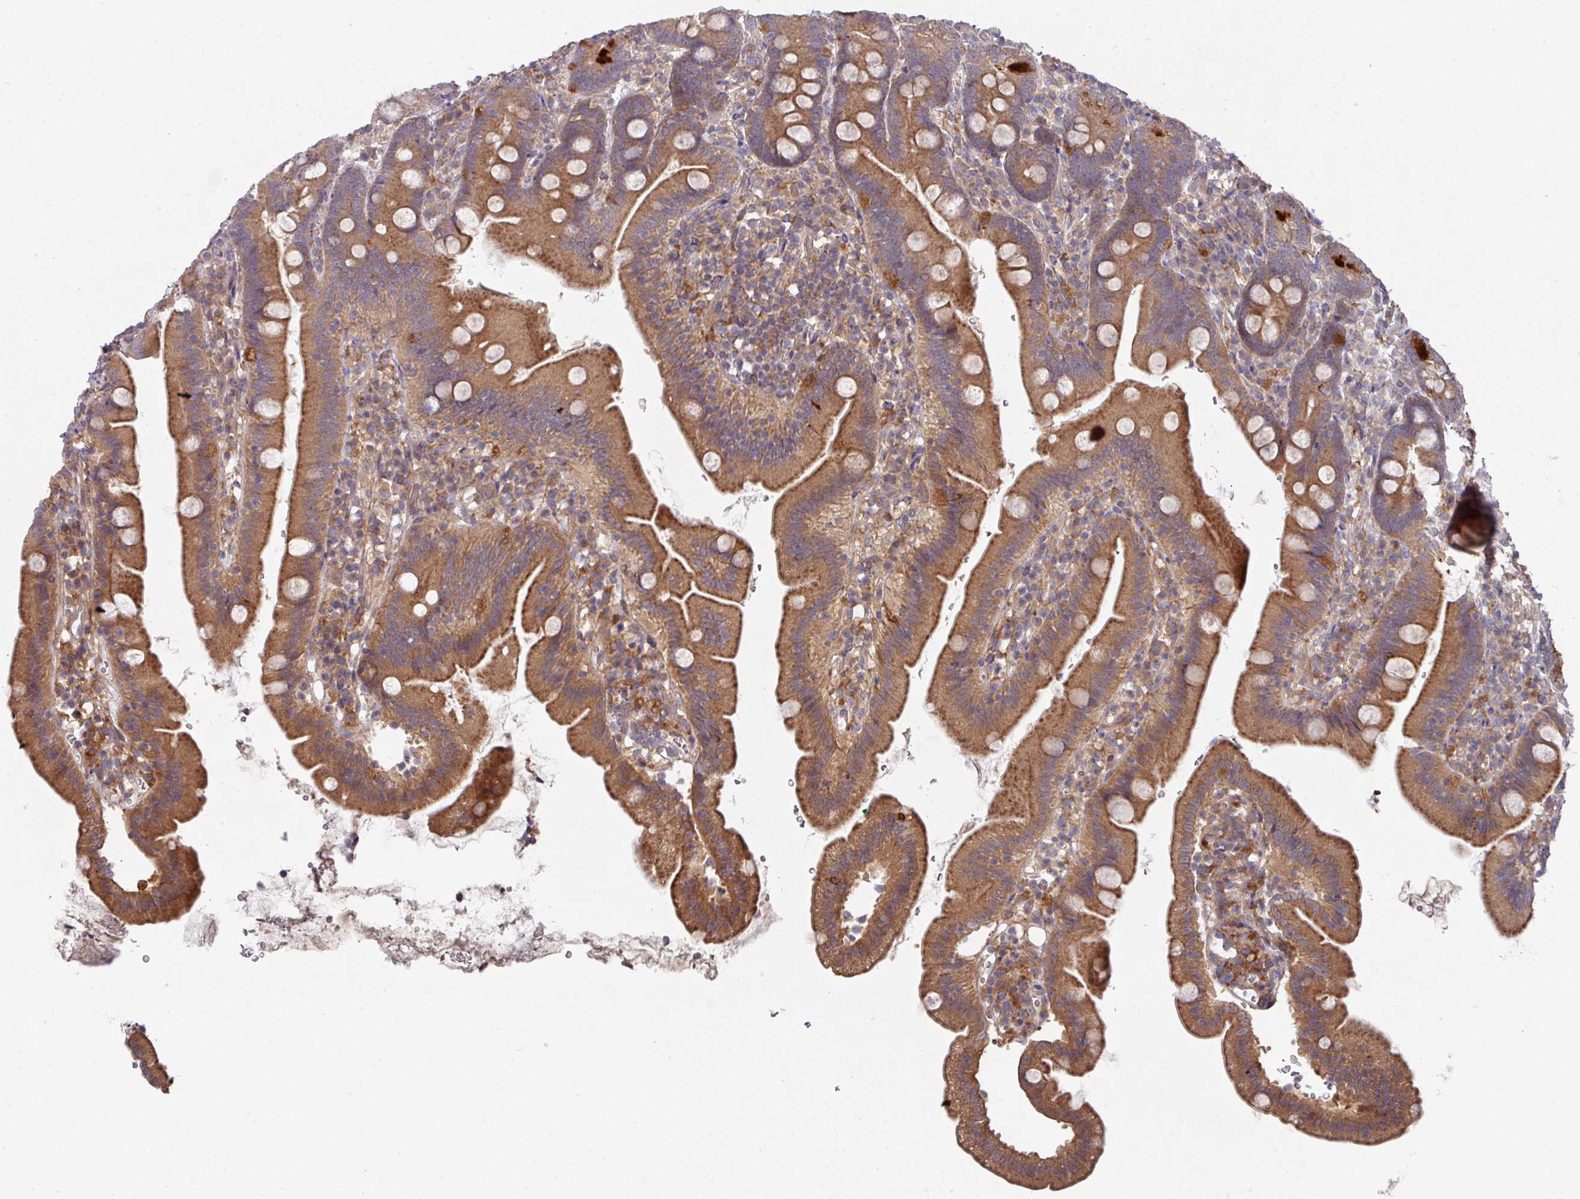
{"staining": {"intensity": "moderate", "quantity": ">75%", "location": "cytoplasmic/membranous"}, "tissue": "duodenum", "cell_type": "Glandular cells", "image_type": "normal", "snomed": [{"axis": "morphology", "description": "Normal tissue, NOS"}, {"axis": "topography", "description": "Duodenum"}], "caption": "A medium amount of moderate cytoplasmic/membranous staining is appreciated in approximately >75% of glandular cells in unremarkable duodenum. (Brightfield microscopy of DAB IHC at high magnification).", "gene": "TRIM14", "patient": {"sex": "female", "age": 67}}